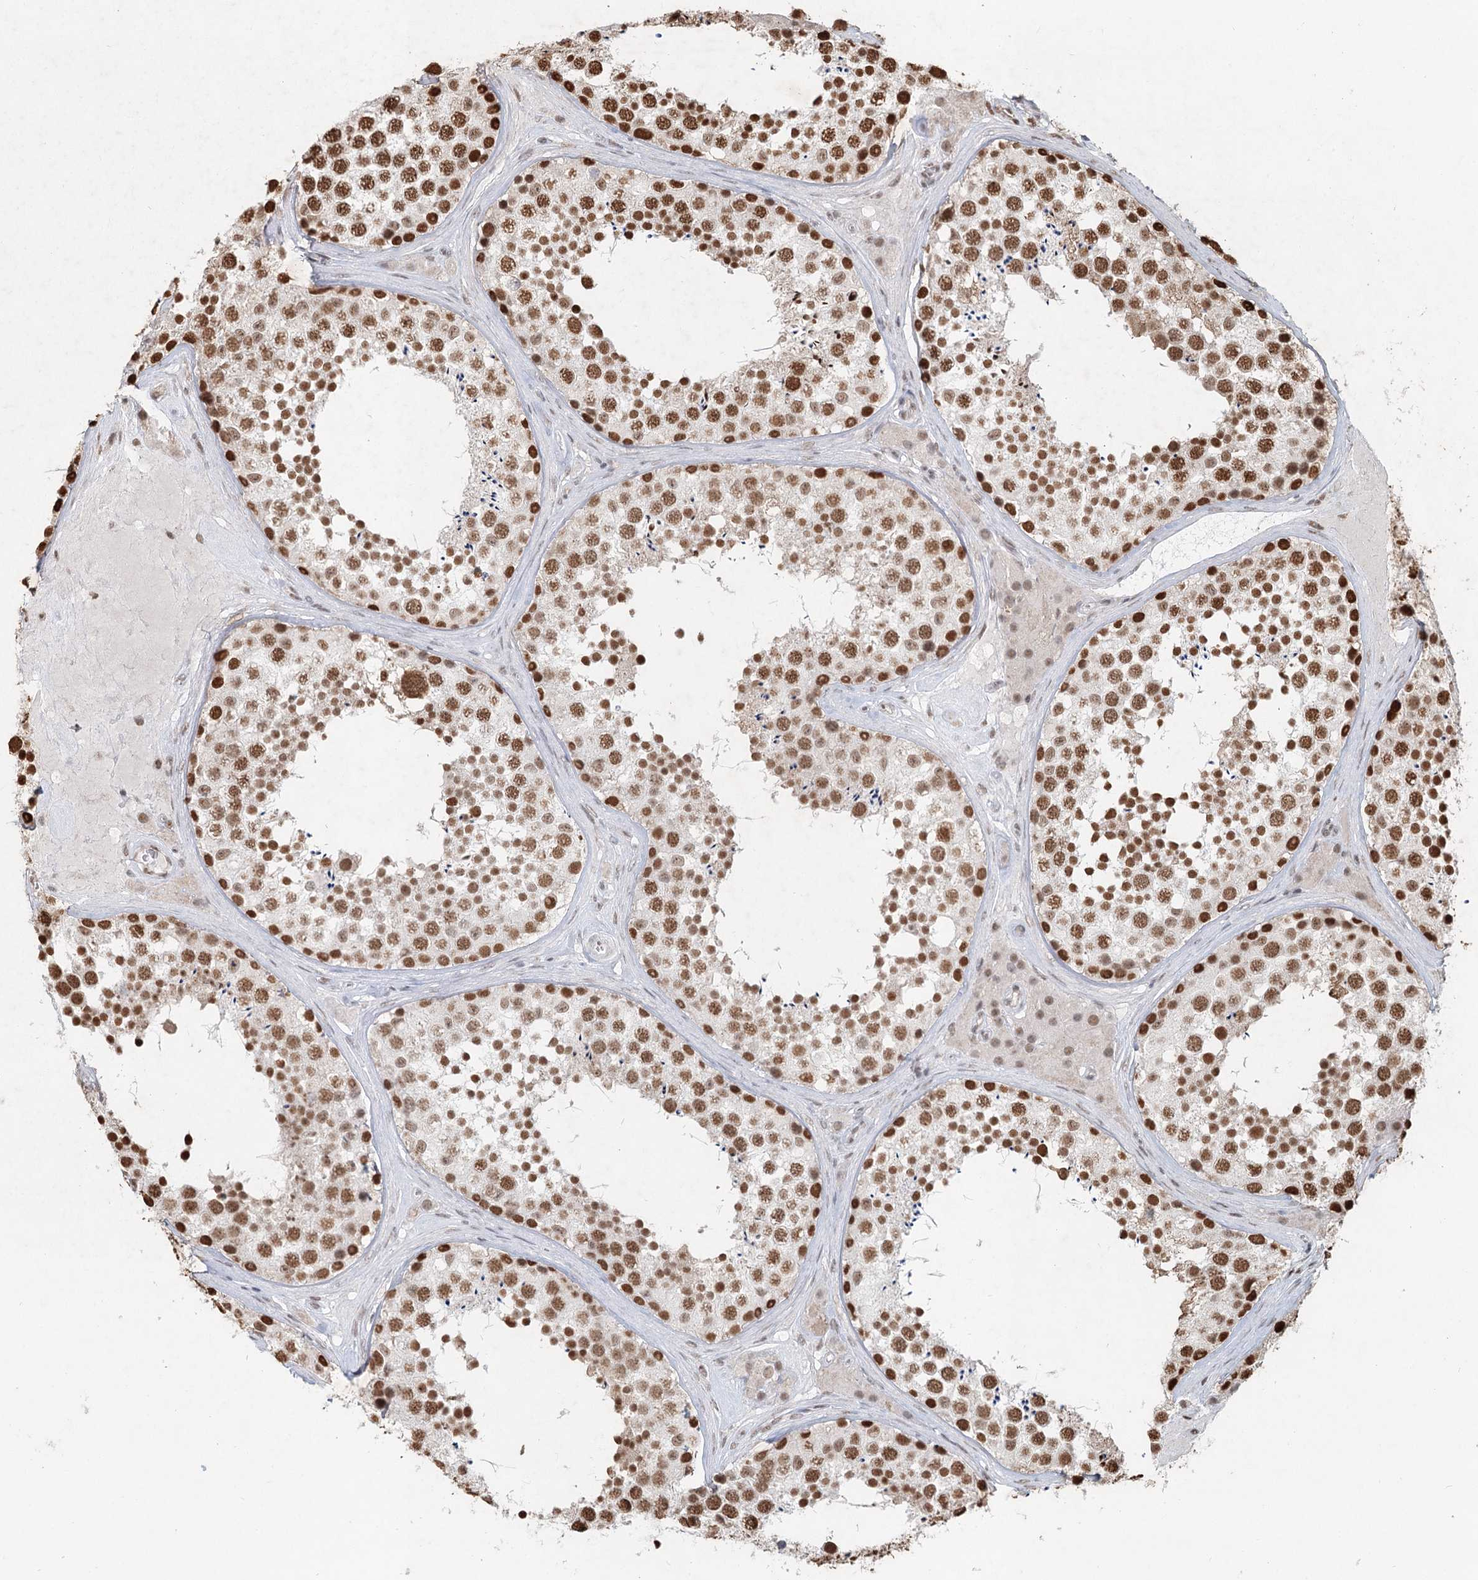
{"staining": {"intensity": "strong", "quantity": ">75%", "location": "nuclear"}, "tissue": "testis", "cell_type": "Cells in seminiferous ducts", "image_type": "normal", "snomed": [{"axis": "morphology", "description": "Normal tissue, NOS"}, {"axis": "topography", "description": "Testis"}], "caption": "Protein staining demonstrates strong nuclear expression in approximately >75% of cells in seminiferous ducts in unremarkable testis.", "gene": "GPALPP1", "patient": {"sex": "male", "age": 46}}